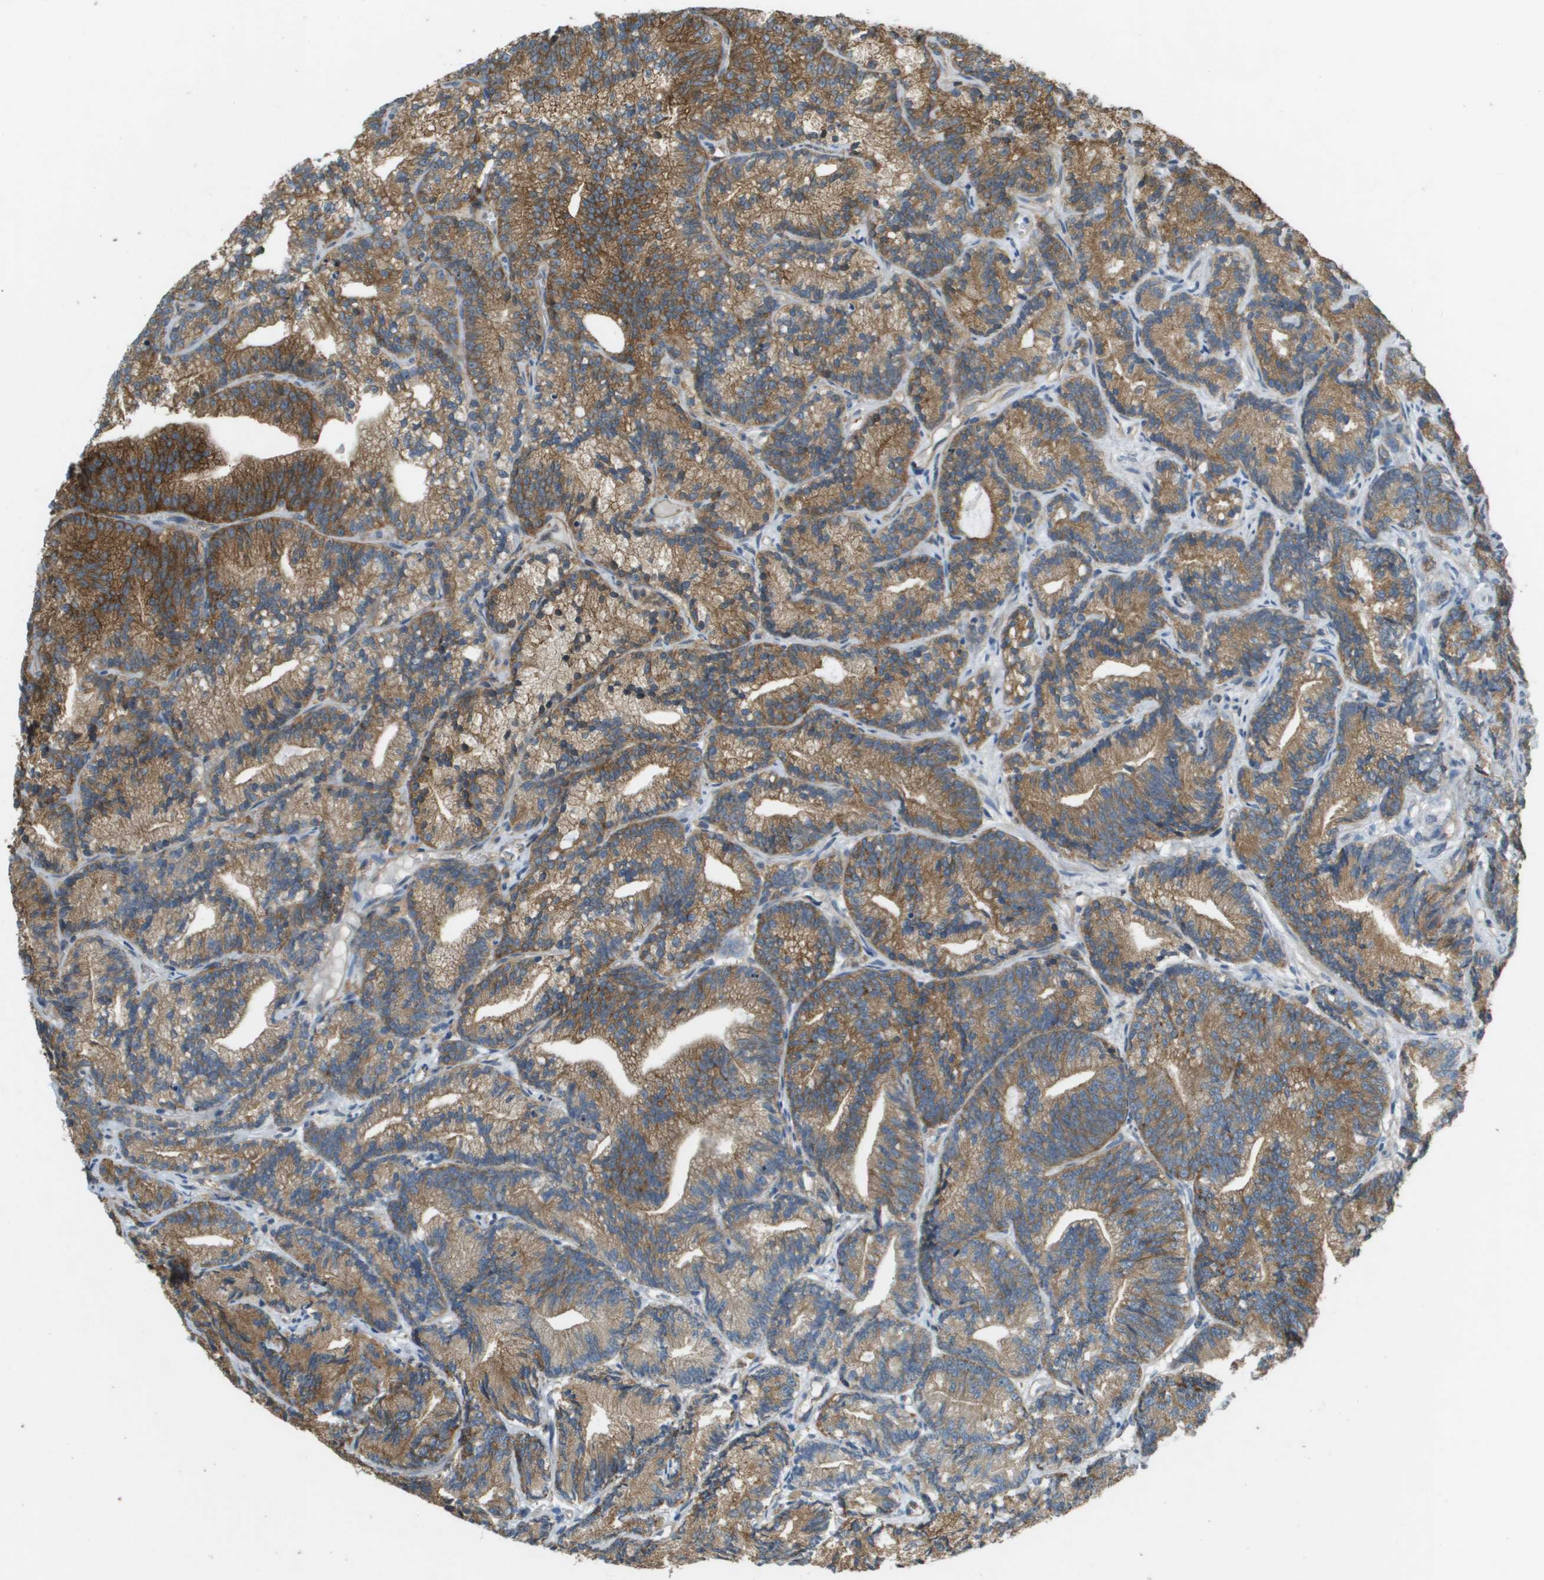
{"staining": {"intensity": "strong", "quantity": ">75%", "location": "cytoplasmic/membranous"}, "tissue": "prostate cancer", "cell_type": "Tumor cells", "image_type": "cancer", "snomed": [{"axis": "morphology", "description": "Adenocarcinoma, Low grade"}, {"axis": "topography", "description": "Prostate"}], "caption": "Prostate cancer tissue demonstrates strong cytoplasmic/membranous positivity in approximately >75% of tumor cells, visualized by immunohistochemistry.", "gene": "CORO1B", "patient": {"sex": "male", "age": 89}}